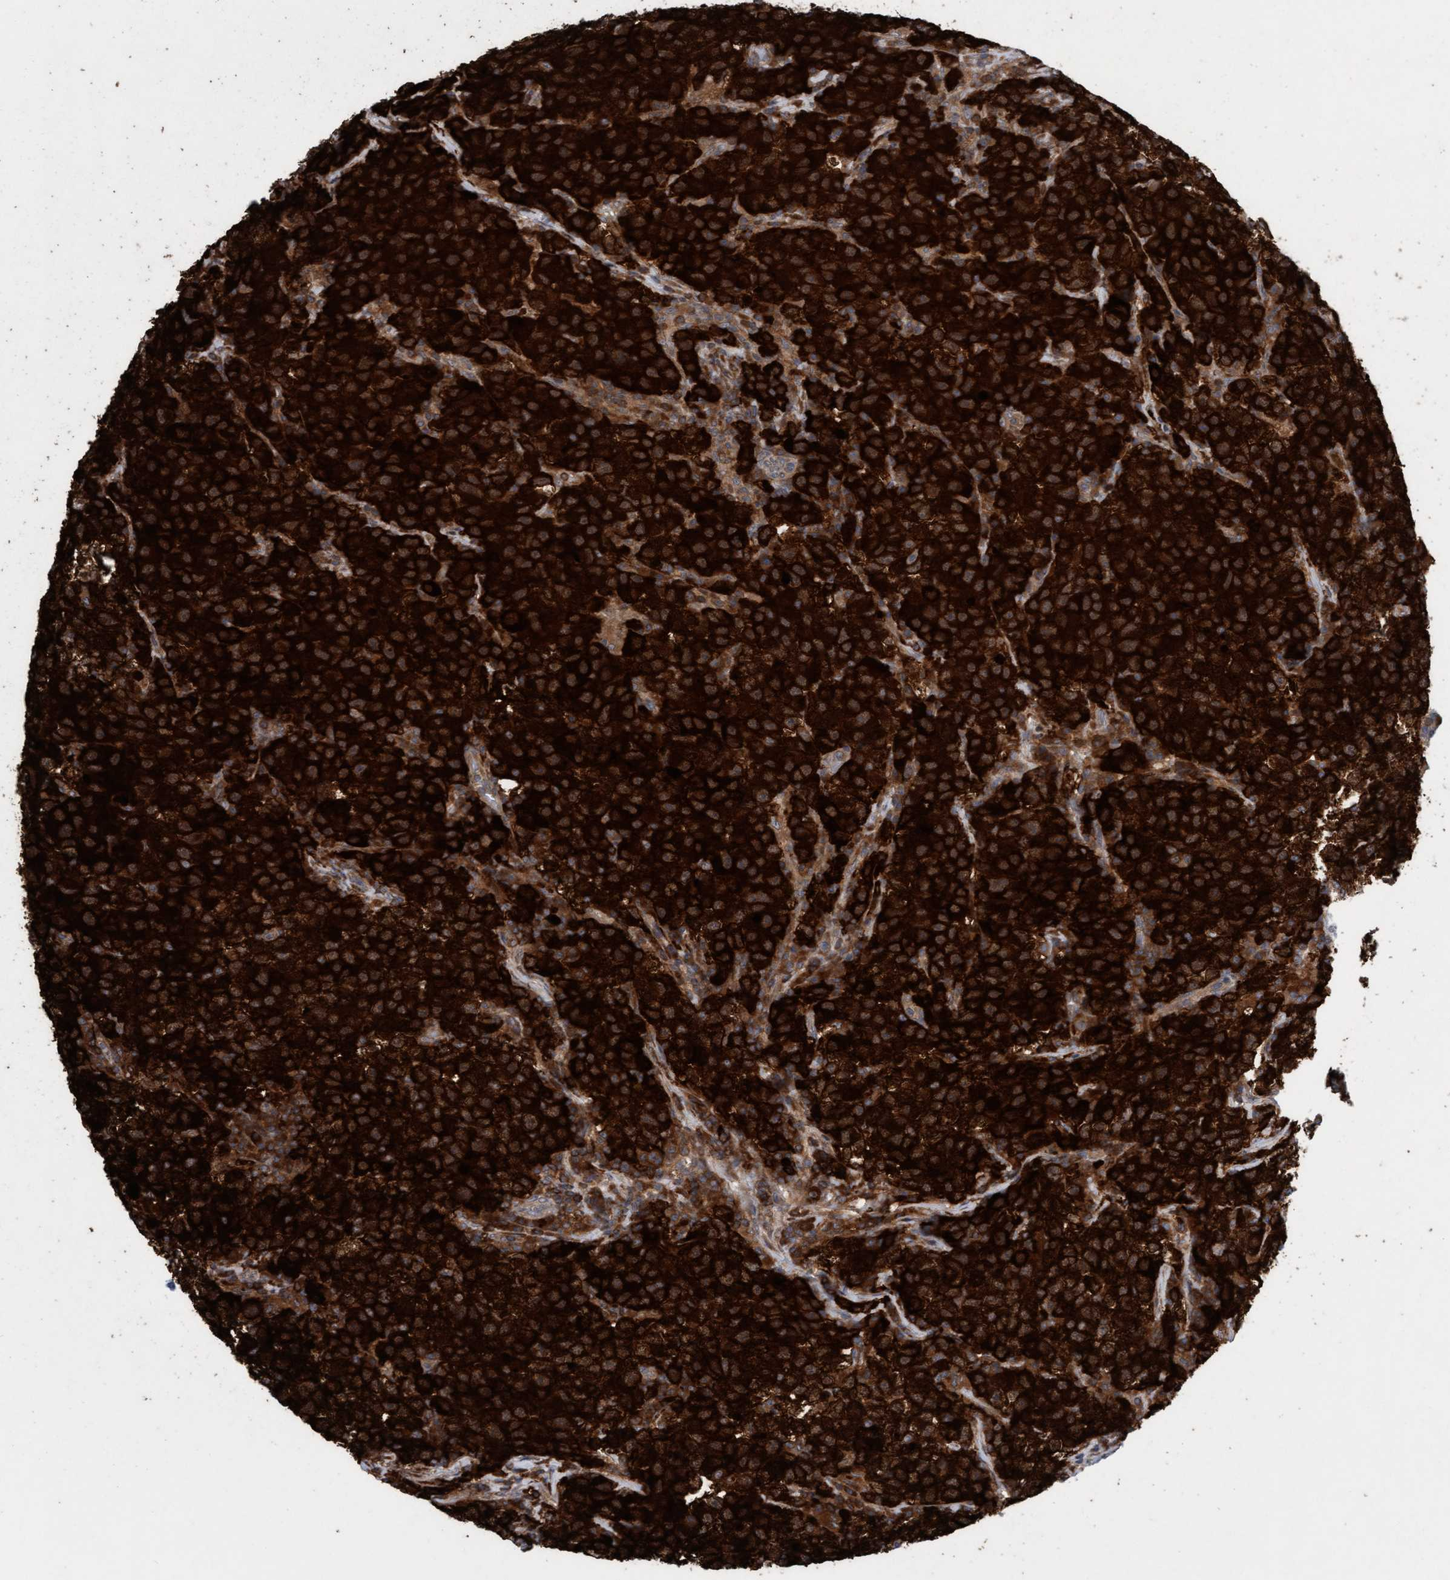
{"staining": {"intensity": "strong", "quantity": ">75%", "location": "cytoplasmic/membranous"}, "tissue": "testis cancer", "cell_type": "Tumor cells", "image_type": "cancer", "snomed": [{"axis": "morphology", "description": "Seminoma, NOS"}, {"axis": "topography", "description": "Testis"}], "caption": "This photomicrograph demonstrates testis cancer (seminoma) stained with immunohistochemistry (IHC) to label a protein in brown. The cytoplasmic/membranous of tumor cells show strong positivity for the protein. Nuclei are counter-stained blue.", "gene": "KLHL25", "patient": {"sex": "male", "age": 22}}